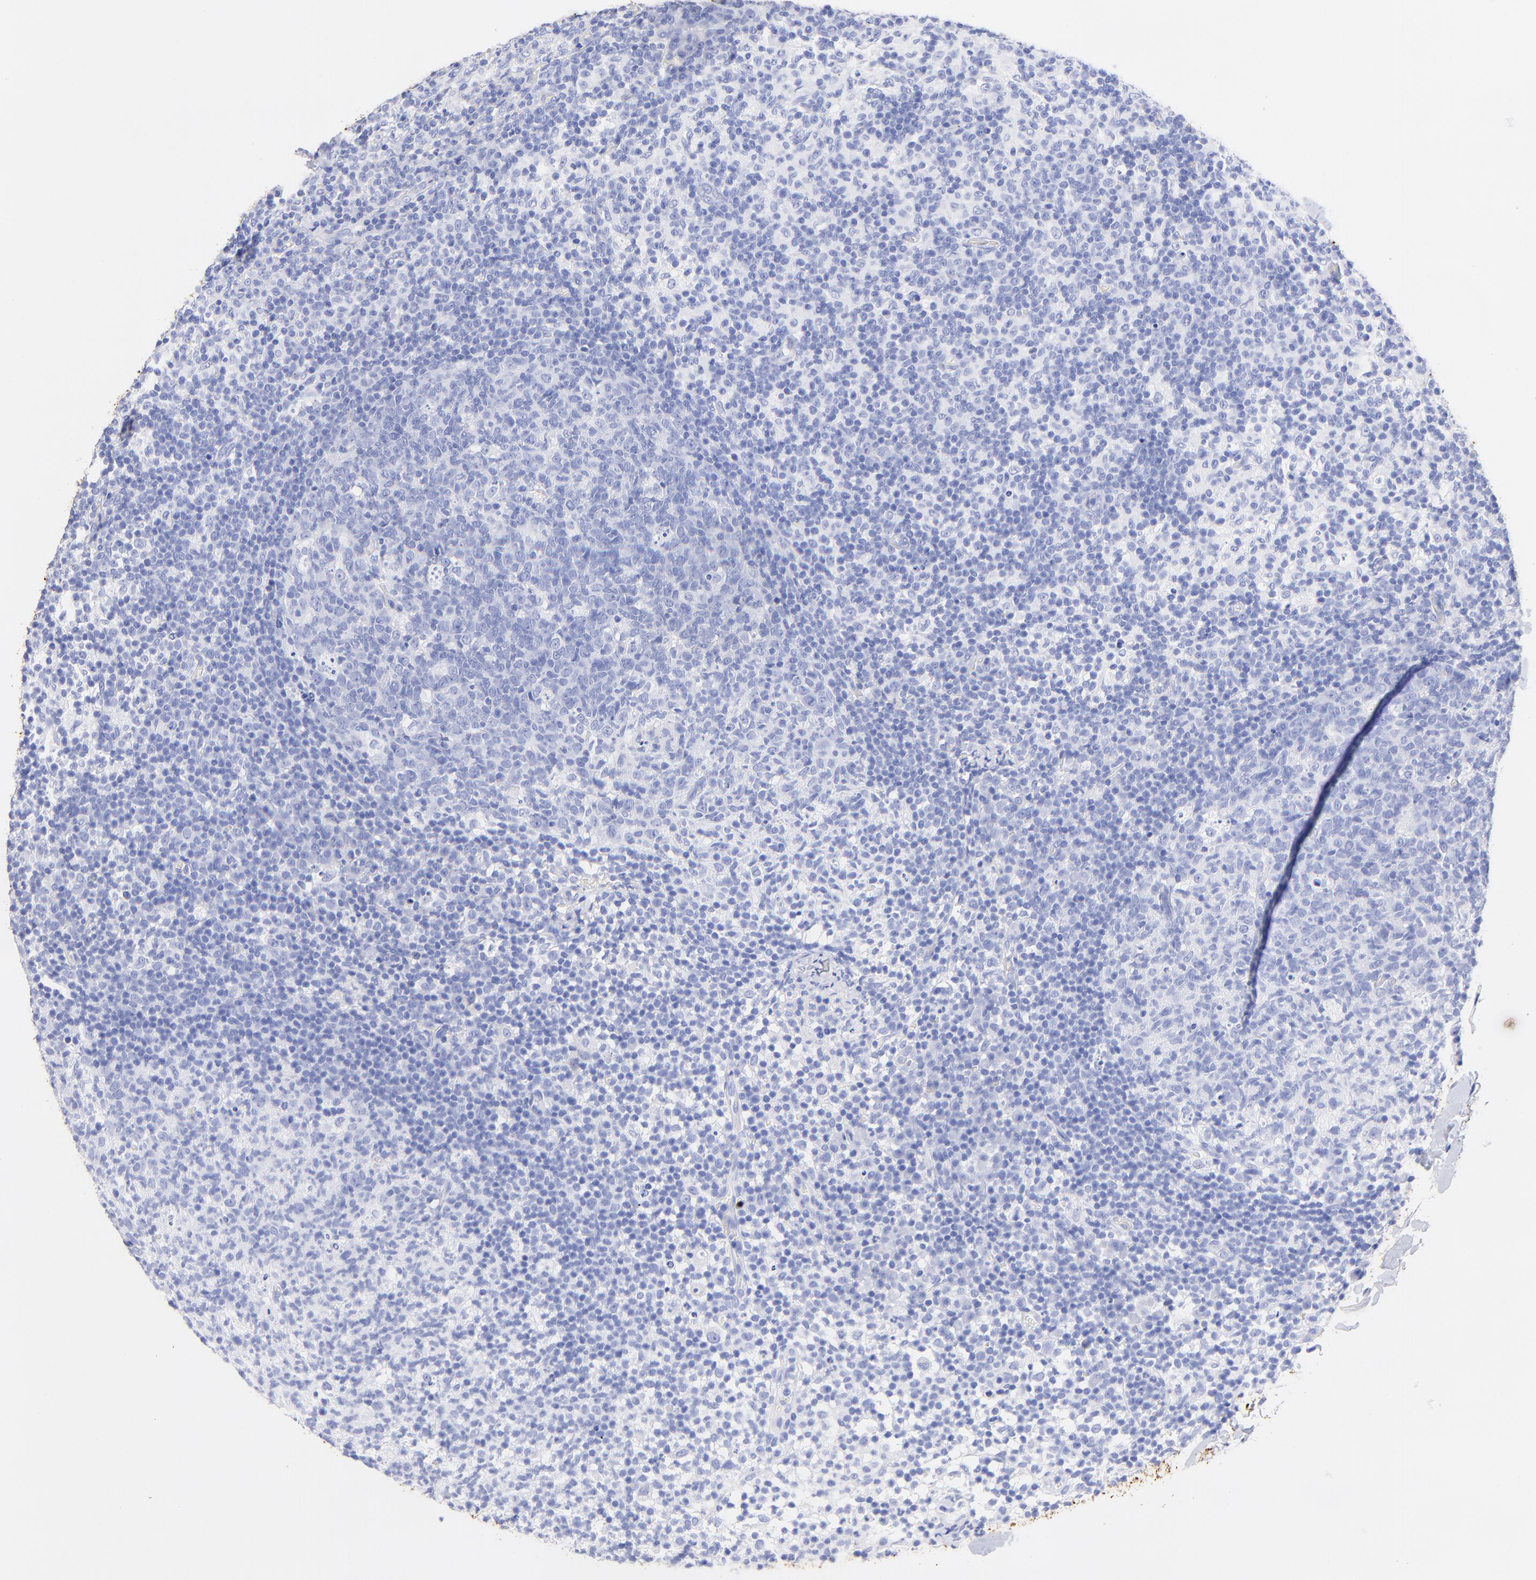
{"staining": {"intensity": "negative", "quantity": "none", "location": "none"}, "tissue": "lymph node", "cell_type": "Germinal center cells", "image_type": "normal", "snomed": [{"axis": "morphology", "description": "Normal tissue, NOS"}, {"axis": "morphology", "description": "Inflammation, NOS"}, {"axis": "topography", "description": "Lymph node"}], "caption": "This is a image of IHC staining of normal lymph node, which shows no positivity in germinal center cells.", "gene": "KRT19", "patient": {"sex": "male", "age": 55}}